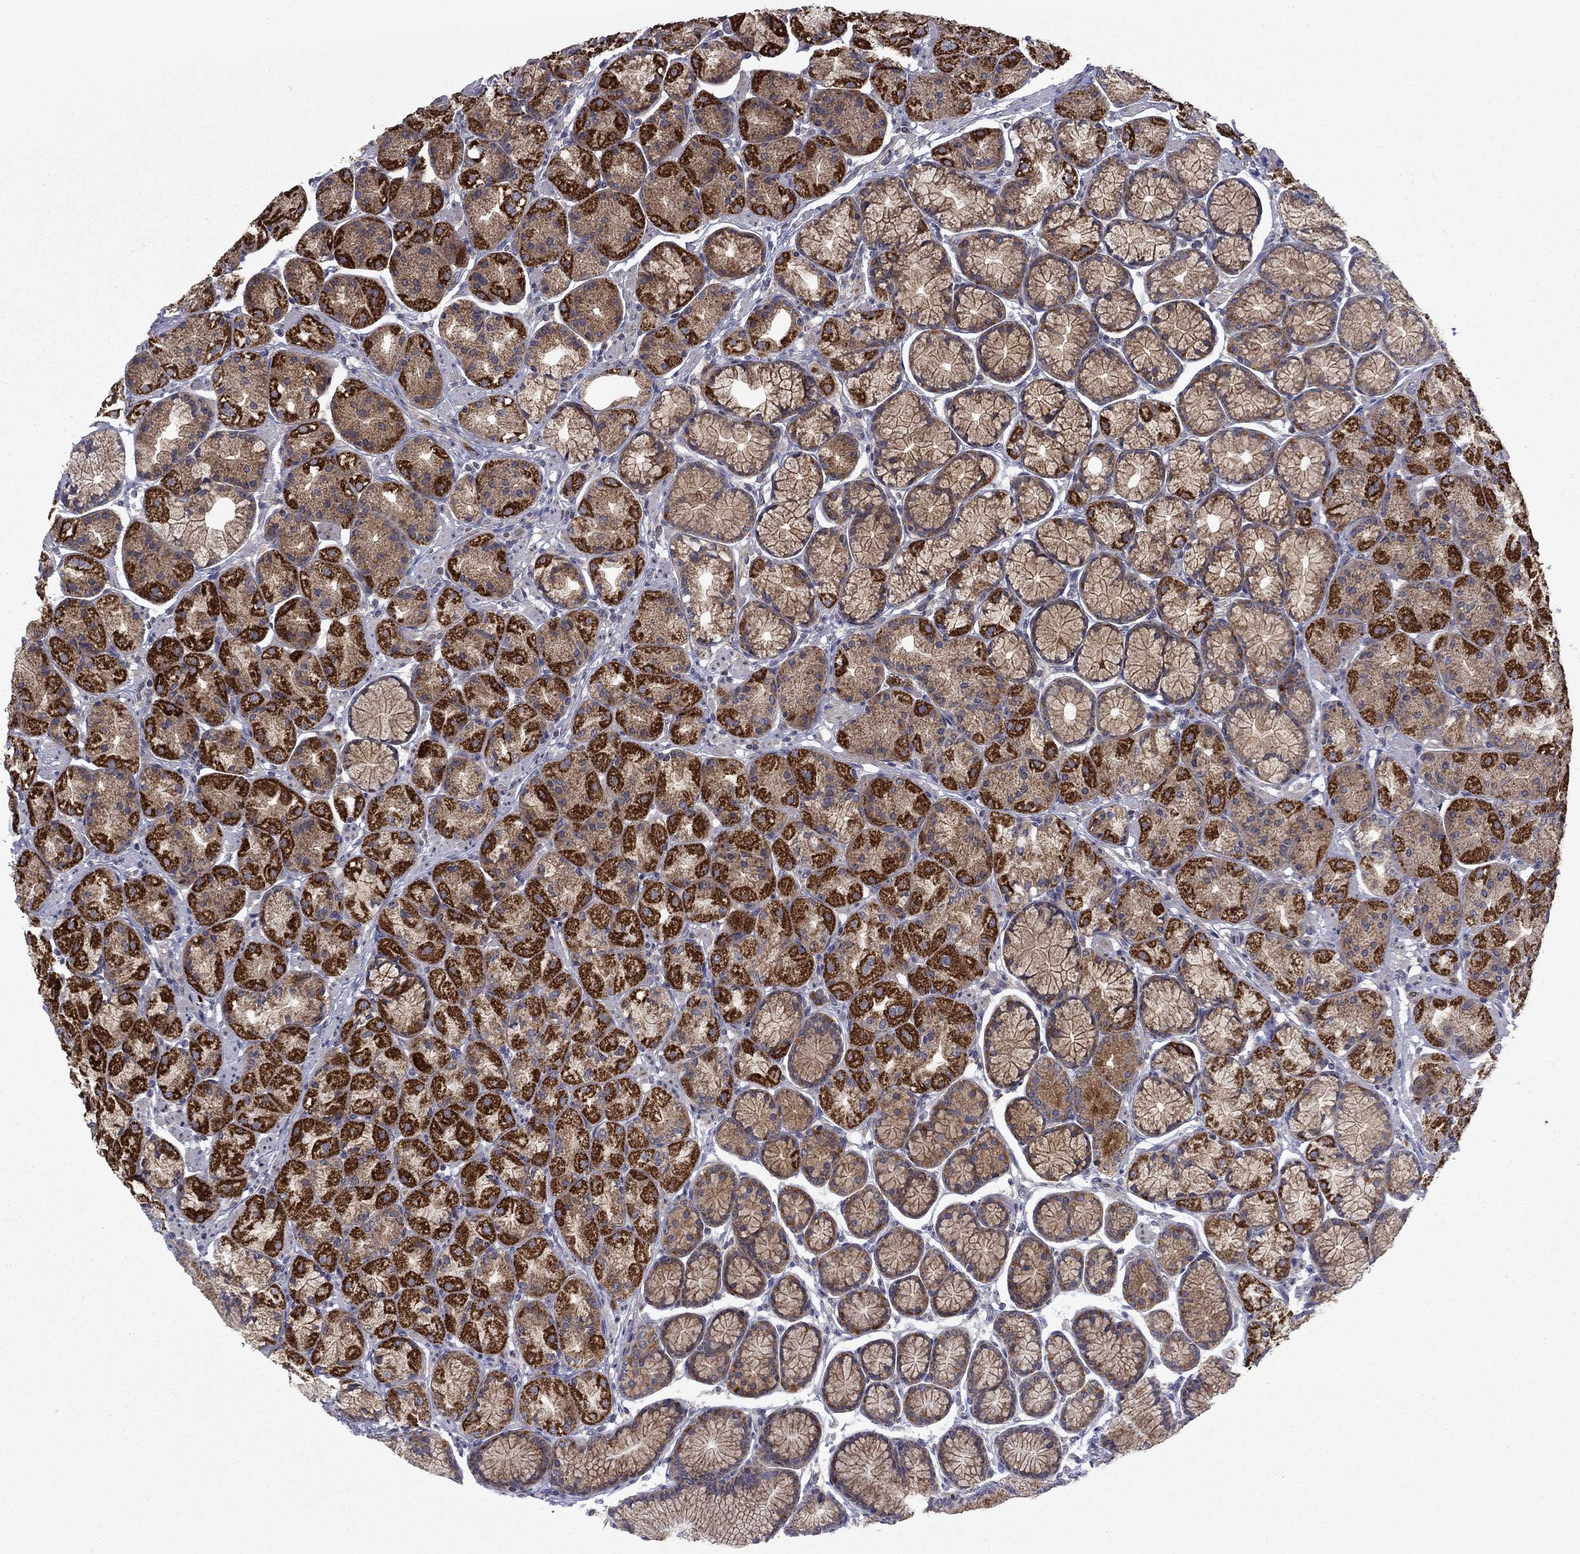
{"staining": {"intensity": "strong", "quantity": "25%-75%", "location": "cytoplasmic/membranous"}, "tissue": "stomach", "cell_type": "Glandular cells", "image_type": "normal", "snomed": [{"axis": "morphology", "description": "Normal tissue, NOS"}, {"axis": "morphology", "description": "Adenocarcinoma, NOS"}, {"axis": "morphology", "description": "Adenocarcinoma, High grade"}, {"axis": "topography", "description": "Stomach, upper"}, {"axis": "topography", "description": "Stomach"}], "caption": "Immunohistochemical staining of normal stomach displays high levels of strong cytoplasmic/membranous staining in about 25%-75% of glandular cells. The staining was performed using DAB, with brown indicating positive protein expression. Nuclei are stained blue with hematoxylin.", "gene": "DOP1B", "patient": {"sex": "female", "age": 65}}